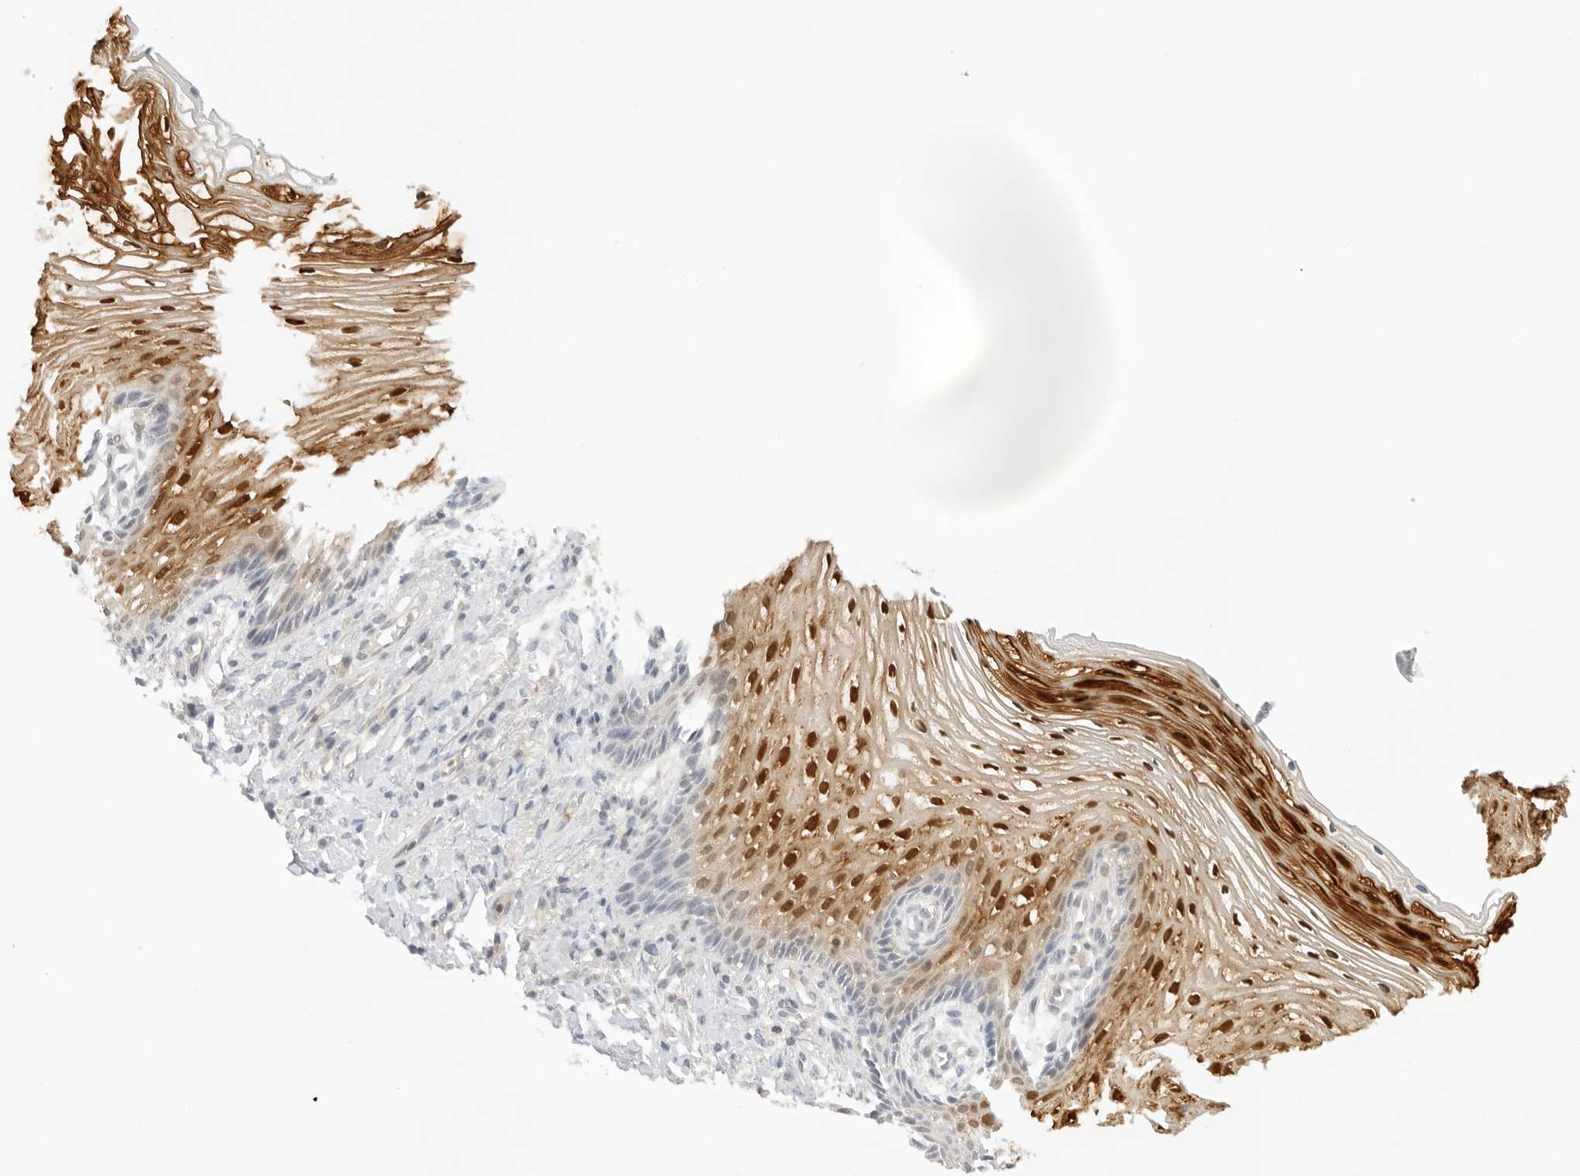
{"staining": {"intensity": "strong", "quantity": ">75%", "location": "cytoplasmic/membranous,nuclear"}, "tissue": "vagina", "cell_type": "Squamous epithelial cells", "image_type": "normal", "snomed": [{"axis": "morphology", "description": "Normal tissue, NOS"}, {"axis": "topography", "description": "Vagina"}], "caption": "Protein staining of unremarkable vagina shows strong cytoplasmic/membranous,nuclear staining in approximately >75% of squamous epithelial cells.", "gene": "OSCP1", "patient": {"sex": "female", "age": 60}}